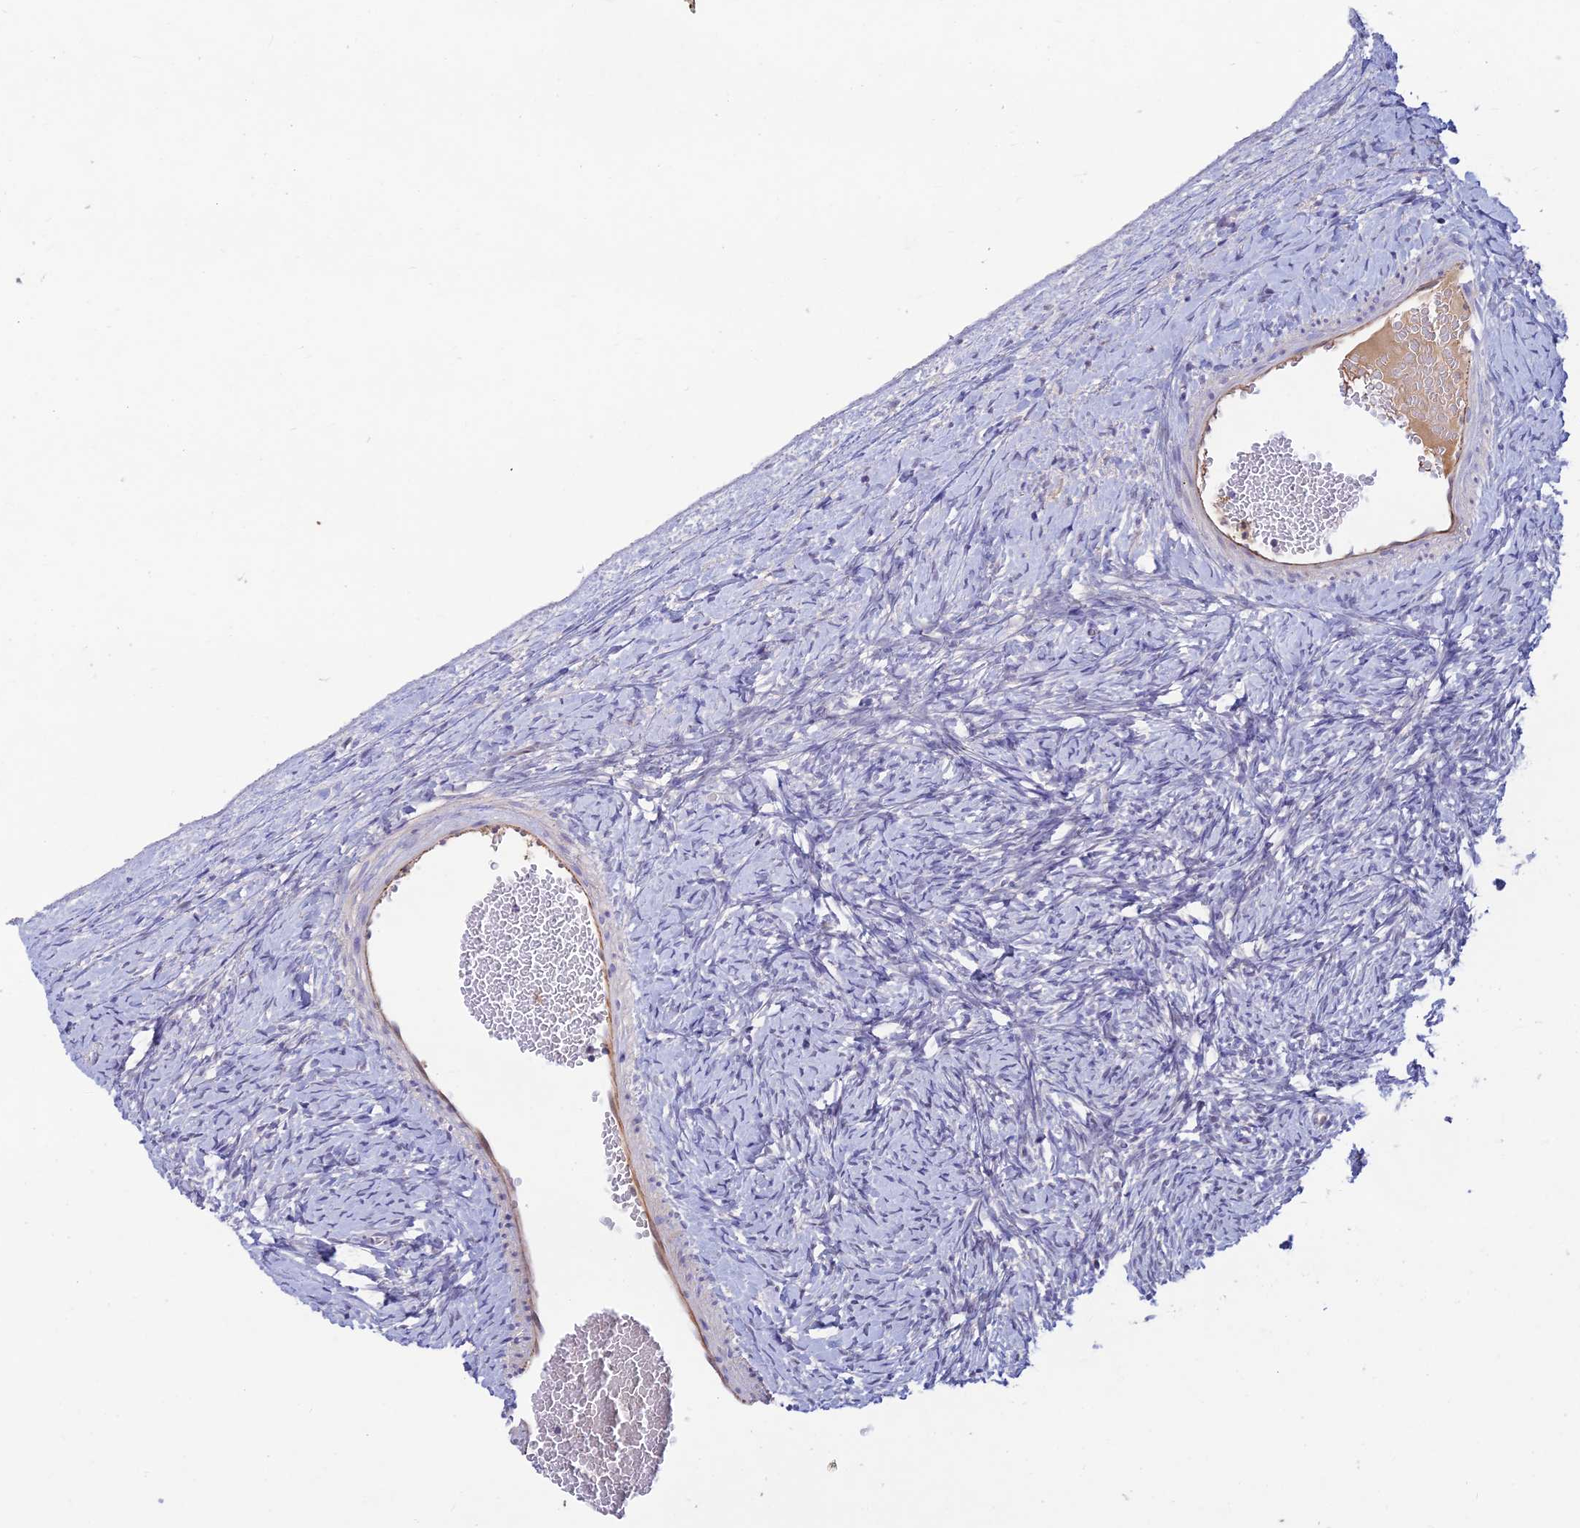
{"staining": {"intensity": "moderate", "quantity": ">75%", "location": "cytoplasmic/membranous"}, "tissue": "ovary", "cell_type": "Follicle cells", "image_type": "normal", "snomed": [{"axis": "morphology", "description": "Normal tissue, NOS"}, {"axis": "morphology", "description": "Developmental malformation"}, {"axis": "topography", "description": "Ovary"}], "caption": "Benign ovary was stained to show a protein in brown. There is medium levels of moderate cytoplasmic/membranous positivity in about >75% of follicle cells.", "gene": "FASTKD5", "patient": {"sex": "female", "age": 39}}